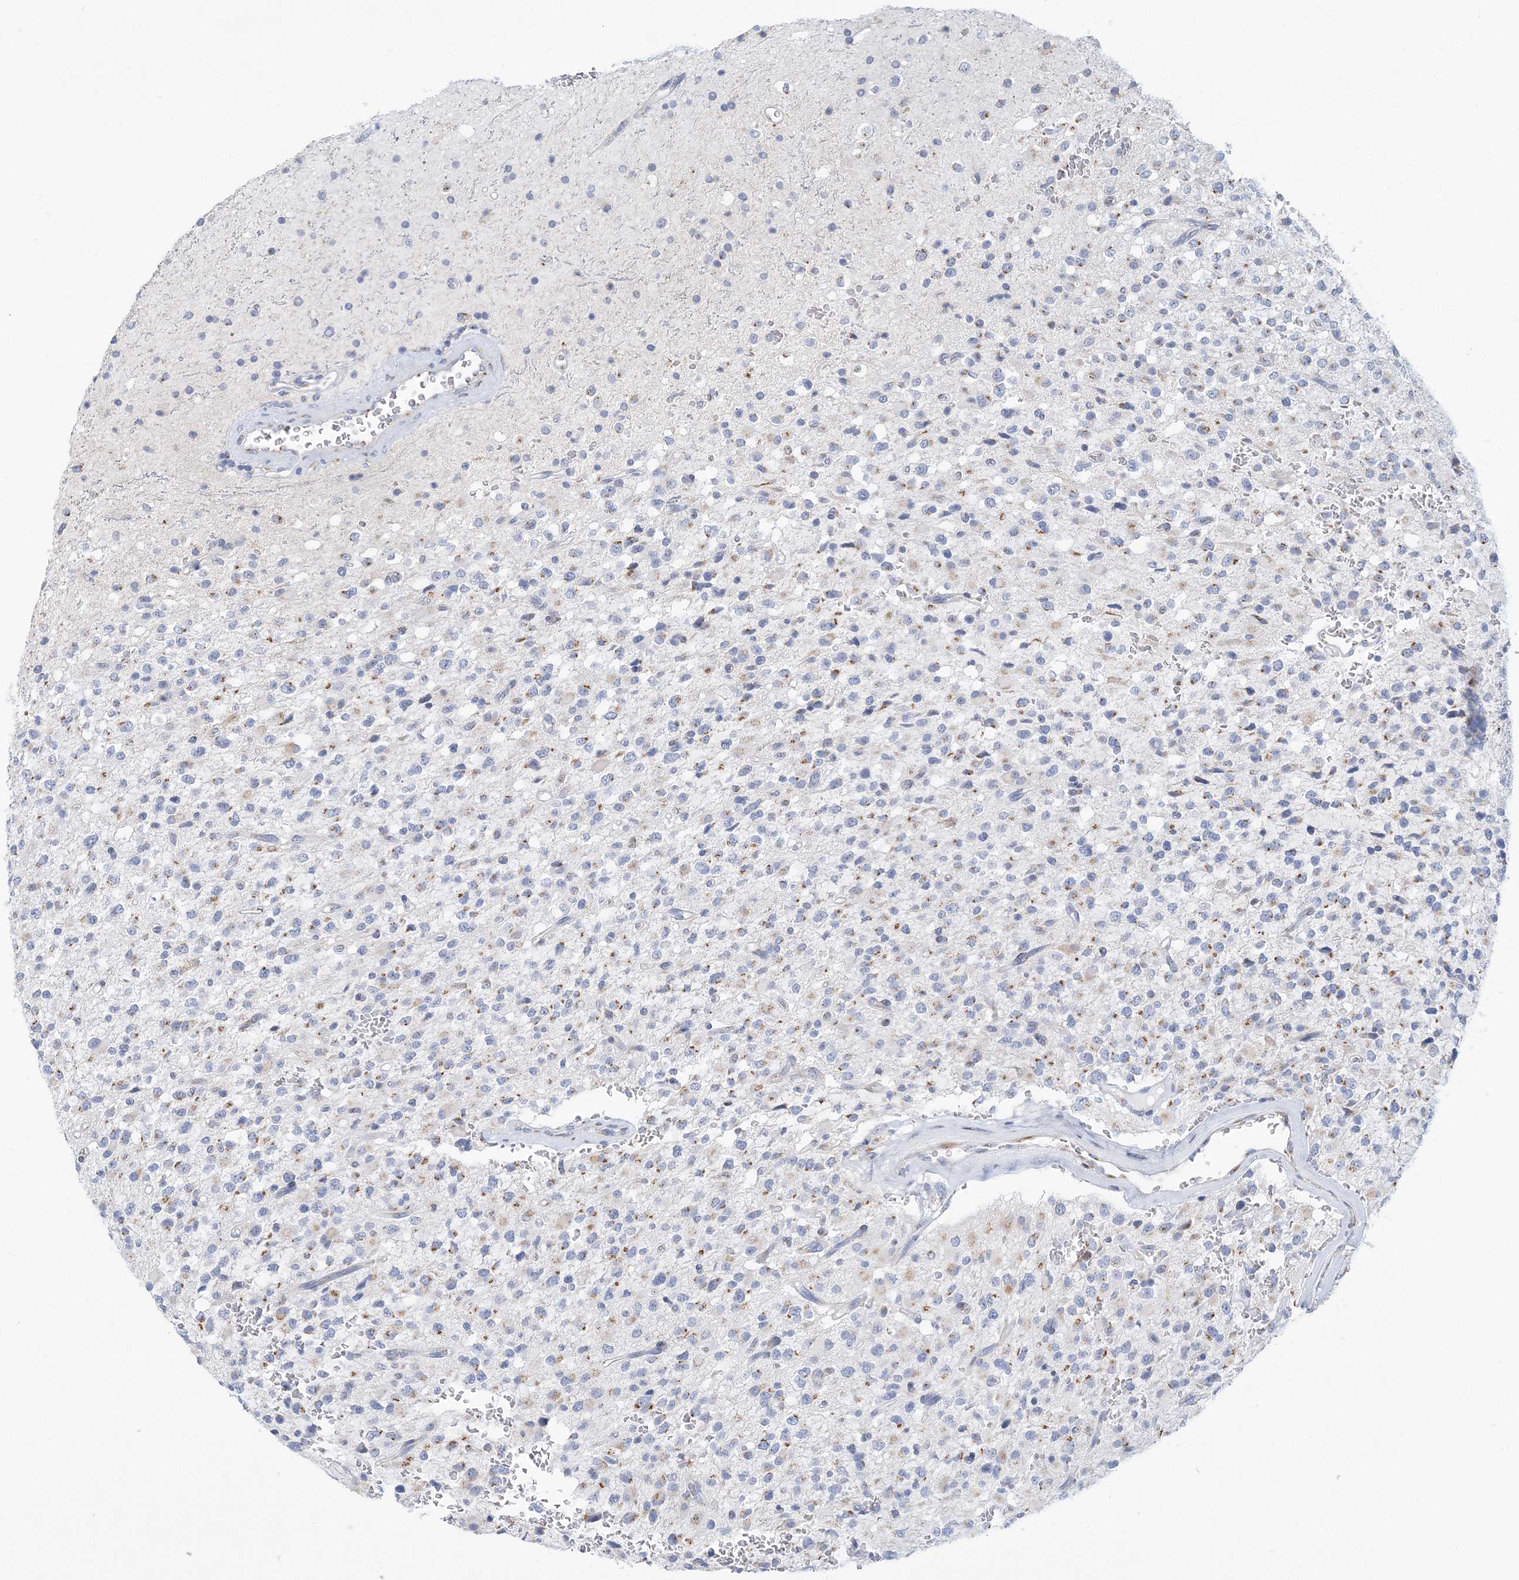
{"staining": {"intensity": "moderate", "quantity": "<25%", "location": "cytoplasmic/membranous"}, "tissue": "glioma", "cell_type": "Tumor cells", "image_type": "cancer", "snomed": [{"axis": "morphology", "description": "Glioma, malignant, High grade"}, {"axis": "topography", "description": "Brain"}], "caption": "Brown immunohistochemical staining in human malignant high-grade glioma exhibits moderate cytoplasmic/membranous positivity in approximately <25% of tumor cells.", "gene": "PLEKHG4B", "patient": {"sex": "male", "age": 34}}